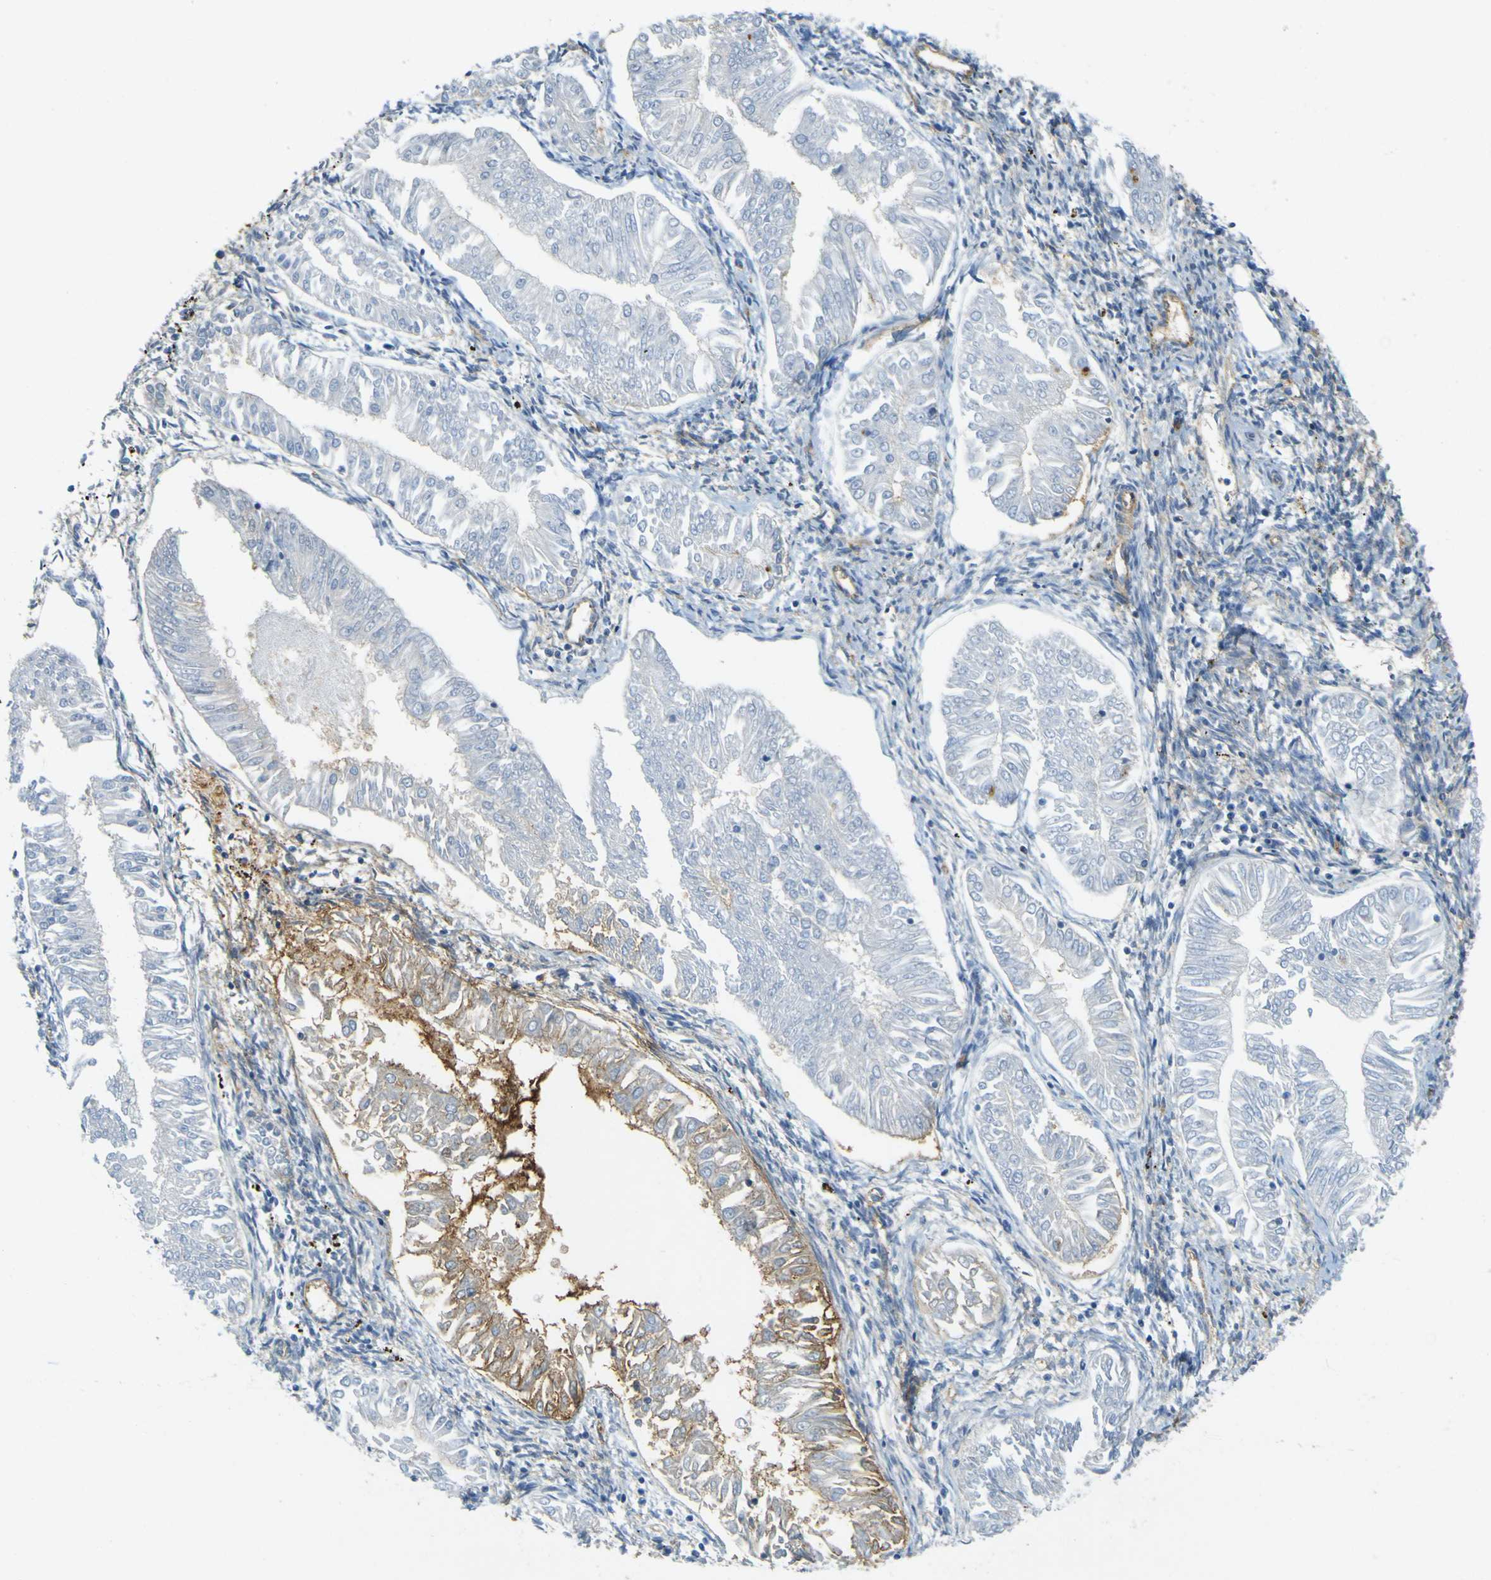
{"staining": {"intensity": "negative", "quantity": "none", "location": "none"}, "tissue": "endometrial cancer", "cell_type": "Tumor cells", "image_type": "cancer", "snomed": [{"axis": "morphology", "description": "Adenocarcinoma, NOS"}, {"axis": "topography", "description": "Endometrium"}], "caption": "Image shows no protein staining in tumor cells of endometrial adenocarcinoma tissue. (Stains: DAB IHC with hematoxylin counter stain, Microscopy: brightfield microscopy at high magnification).", "gene": "PLXDC1", "patient": {"sex": "female", "age": 53}}